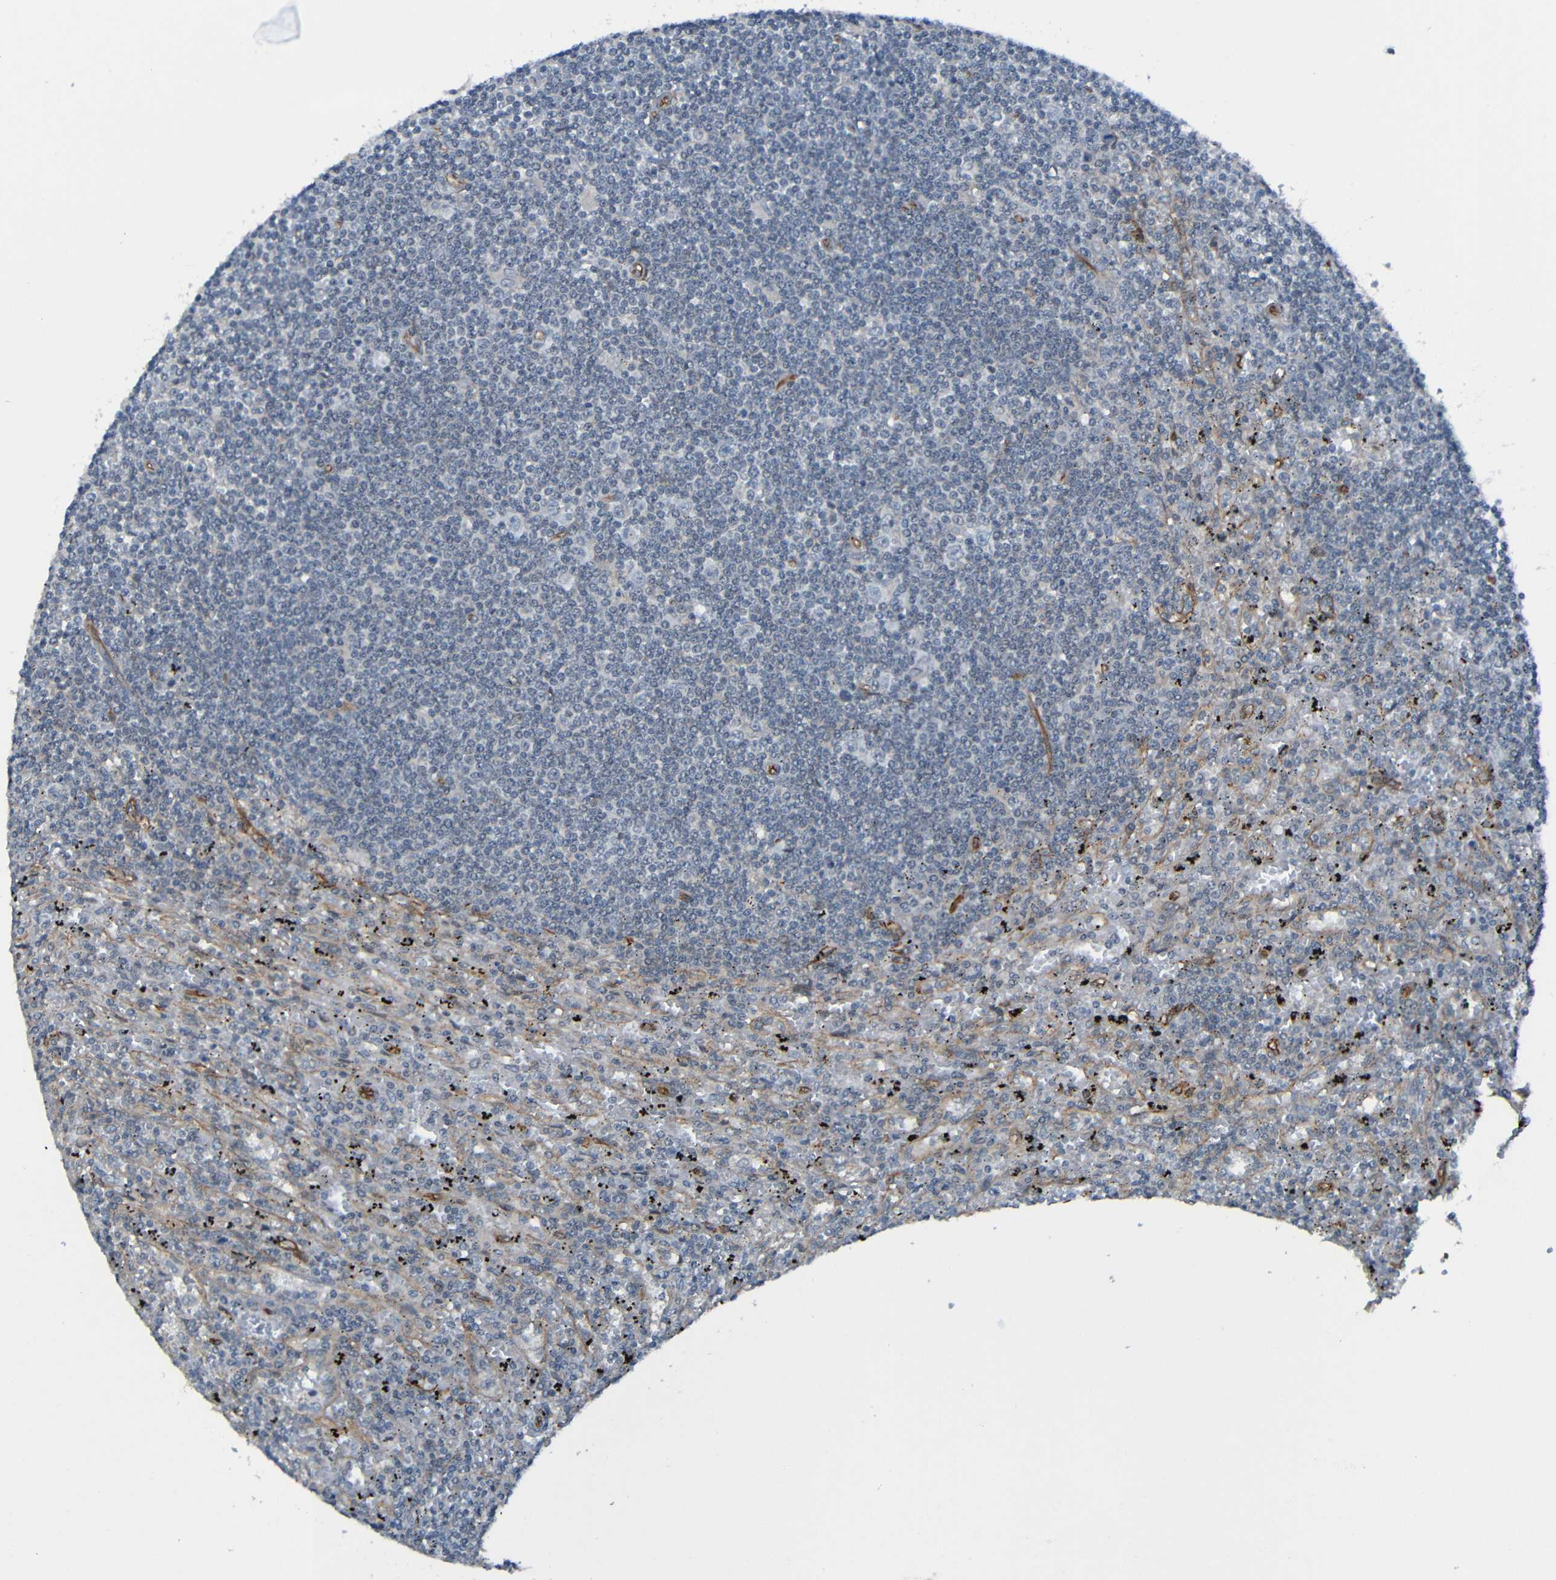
{"staining": {"intensity": "negative", "quantity": "none", "location": "none"}, "tissue": "lymphoma", "cell_type": "Tumor cells", "image_type": "cancer", "snomed": [{"axis": "morphology", "description": "Malignant lymphoma, non-Hodgkin's type, Low grade"}, {"axis": "topography", "description": "Spleen"}], "caption": "Human lymphoma stained for a protein using IHC displays no expression in tumor cells.", "gene": "LGR5", "patient": {"sex": "male", "age": 76}}